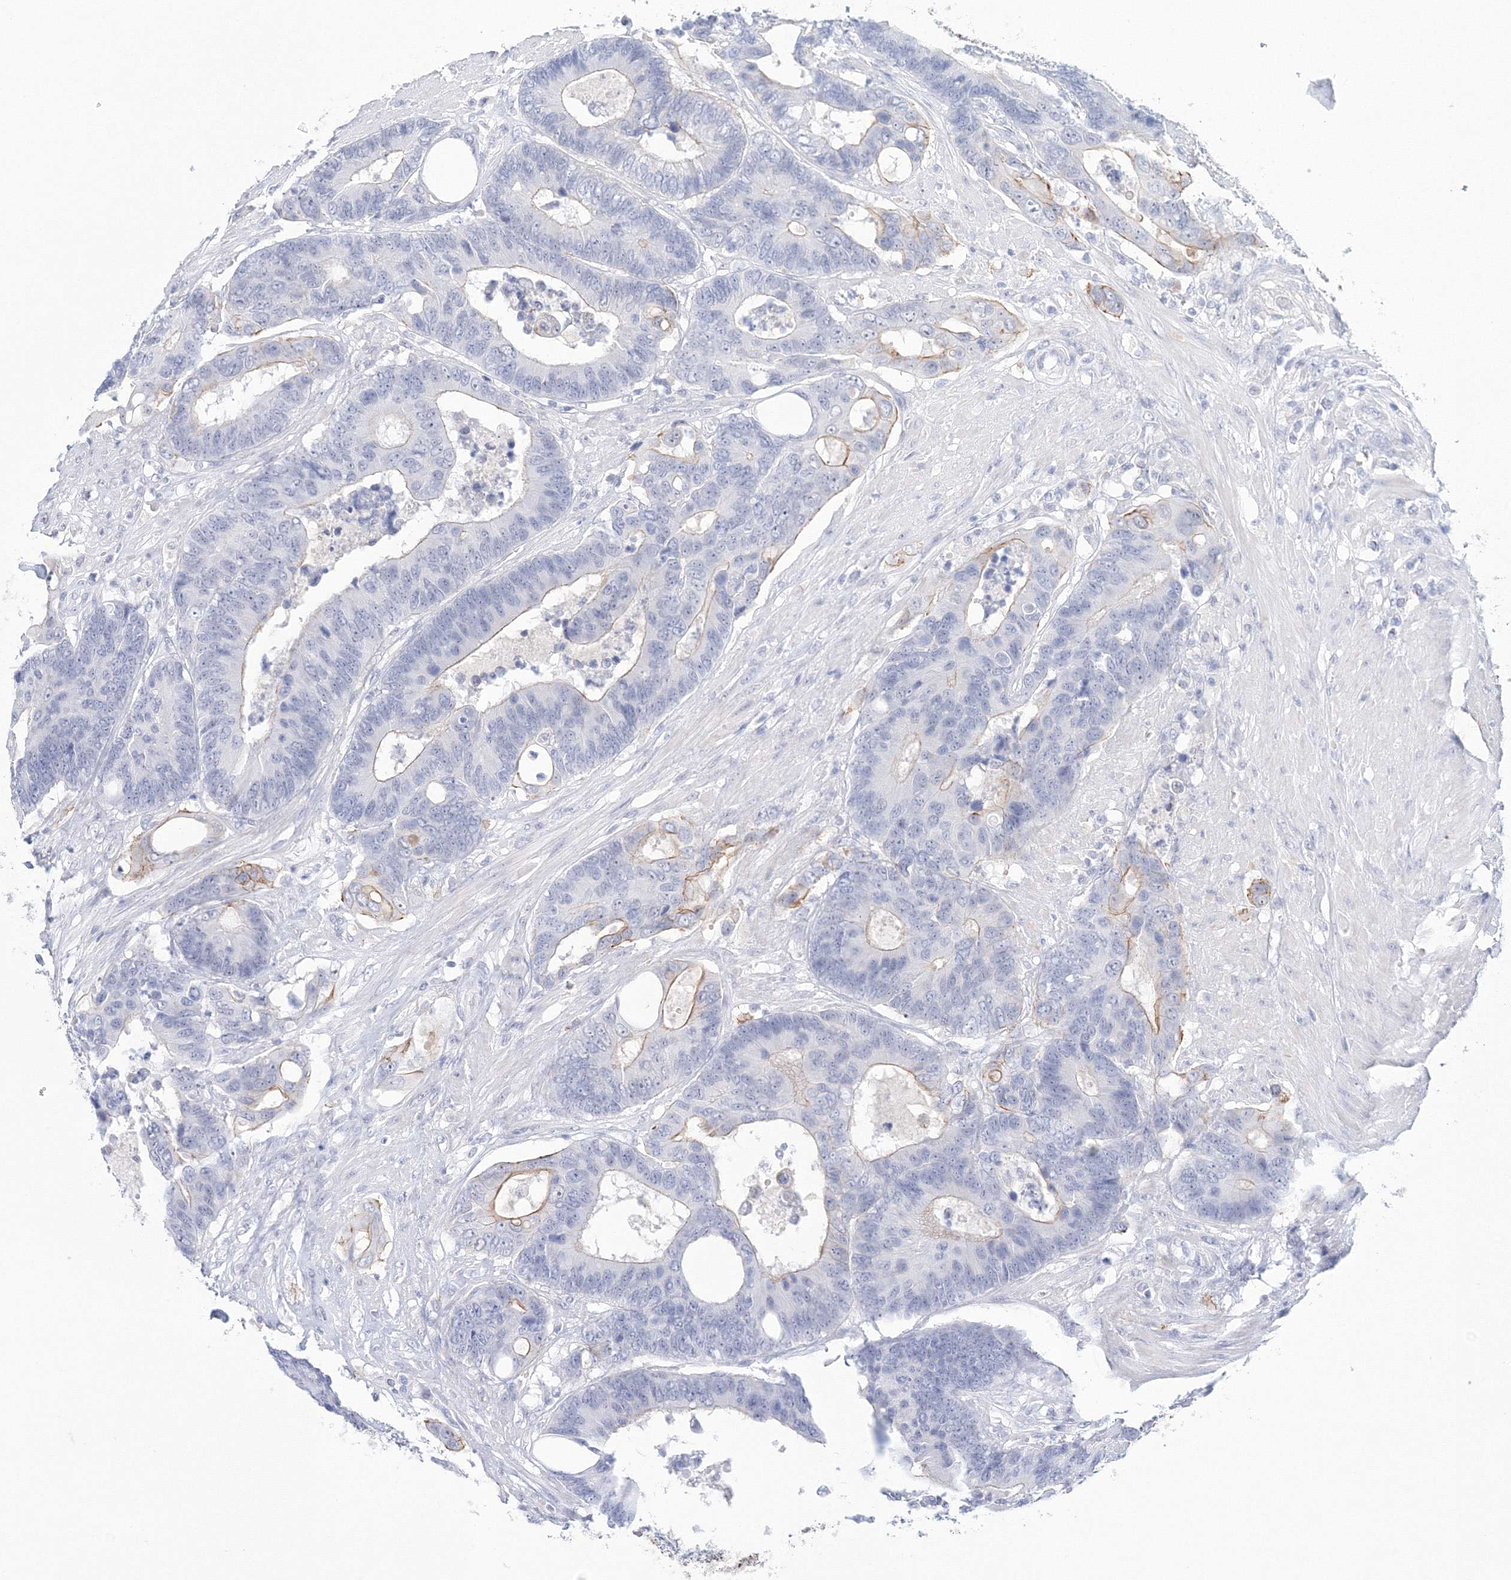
{"staining": {"intensity": "moderate", "quantity": "<25%", "location": "cytoplasmic/membranous"}, "tissue": "colorectal cancer", "cell_type": "Tumor cells", "image_type": "cancer", "snomed": [{"axis": "morphology", "description": "Adenocarcinoma, NOS"}, {"axis": "topography", "description": "Rectum"}], "caption": "About <25% of tumor cells in colorectal cancer show moderate cytoplasmic/membranous protein staining as visualized by brown immunohistochemical staining.", "gene": "VSIG1", "patient": {"sex": "male", "age": 55}}